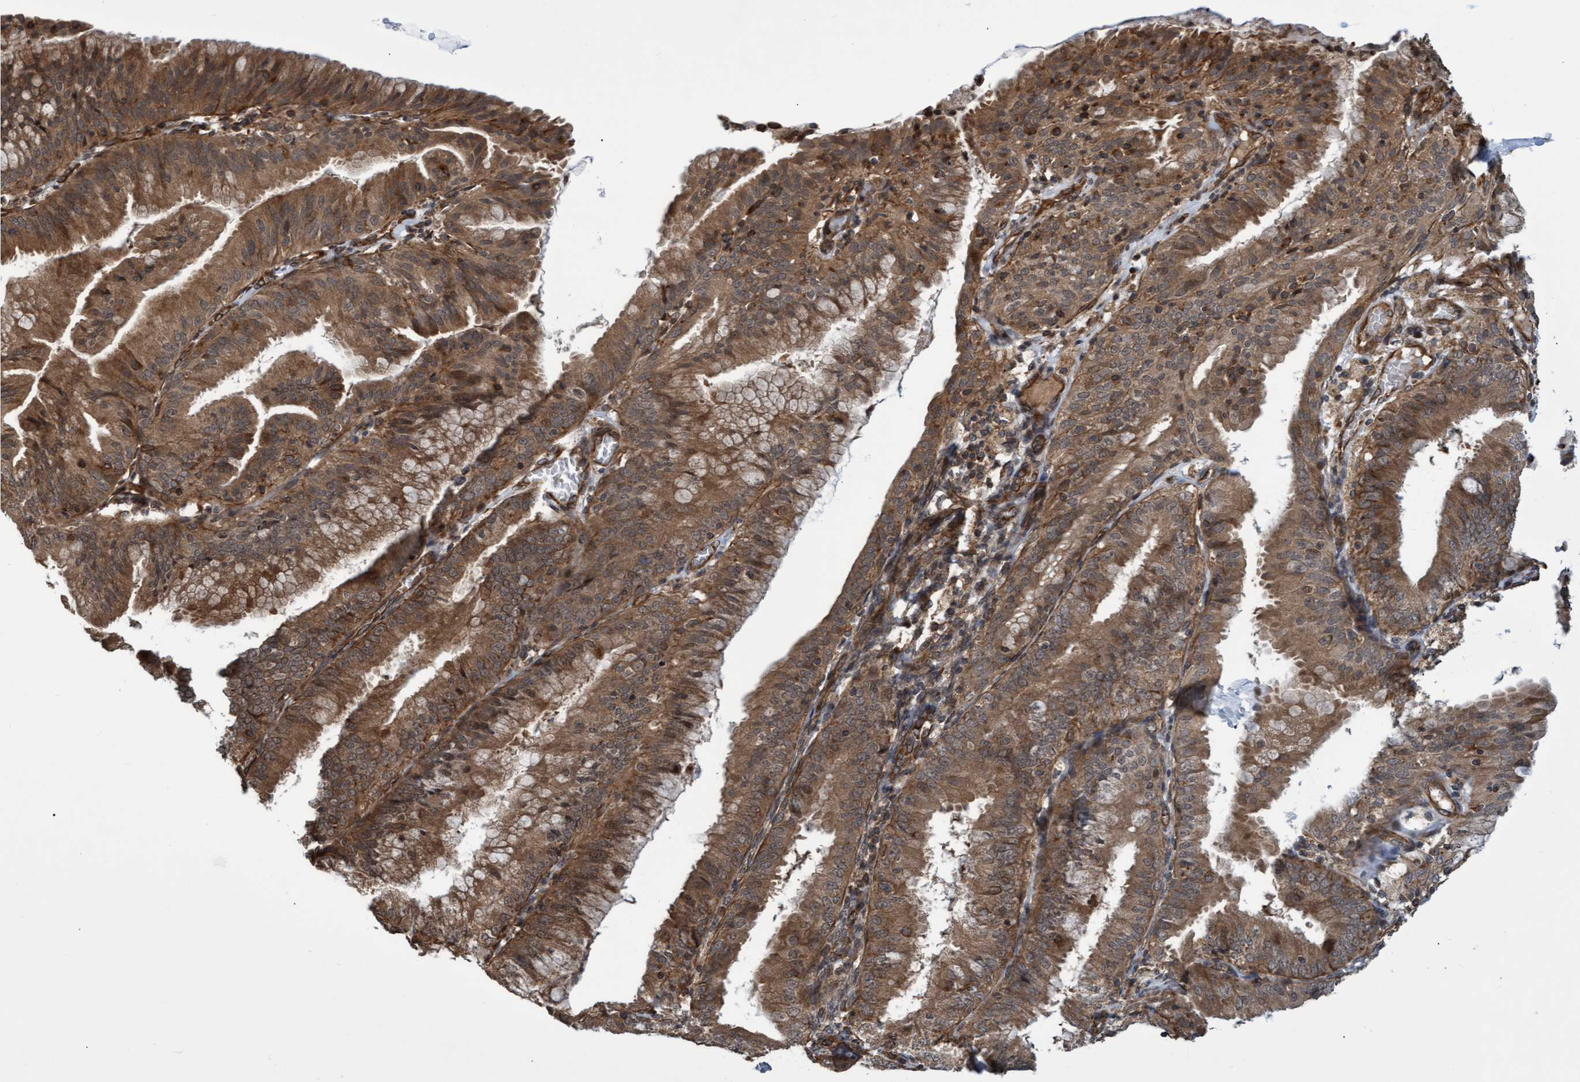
{"staining": {"intensity": "moderate", "quantity": ">75%", "location": "cytoplasmic/membranous"}, "tissue": "endometrium", "cell_type": "Cells in endometrial stroma", "image_type": "normal", "snomed": [{"axis": "morphology", "description": "Normal tissue, NOS"}, {"axis": "morphology", "description": "Adenocarcinoma, NOS"}, {"axis": "topography", "description": "Endometrium"}], "caption": "A medium amount of moderate cytoplasmic/membranous staining is appreciated in approximately >75% of cells in endometrial stroma in normal endometrium.", "gene": "TNFRSF10B", "patient": {"sex": "female", "age": 57}}